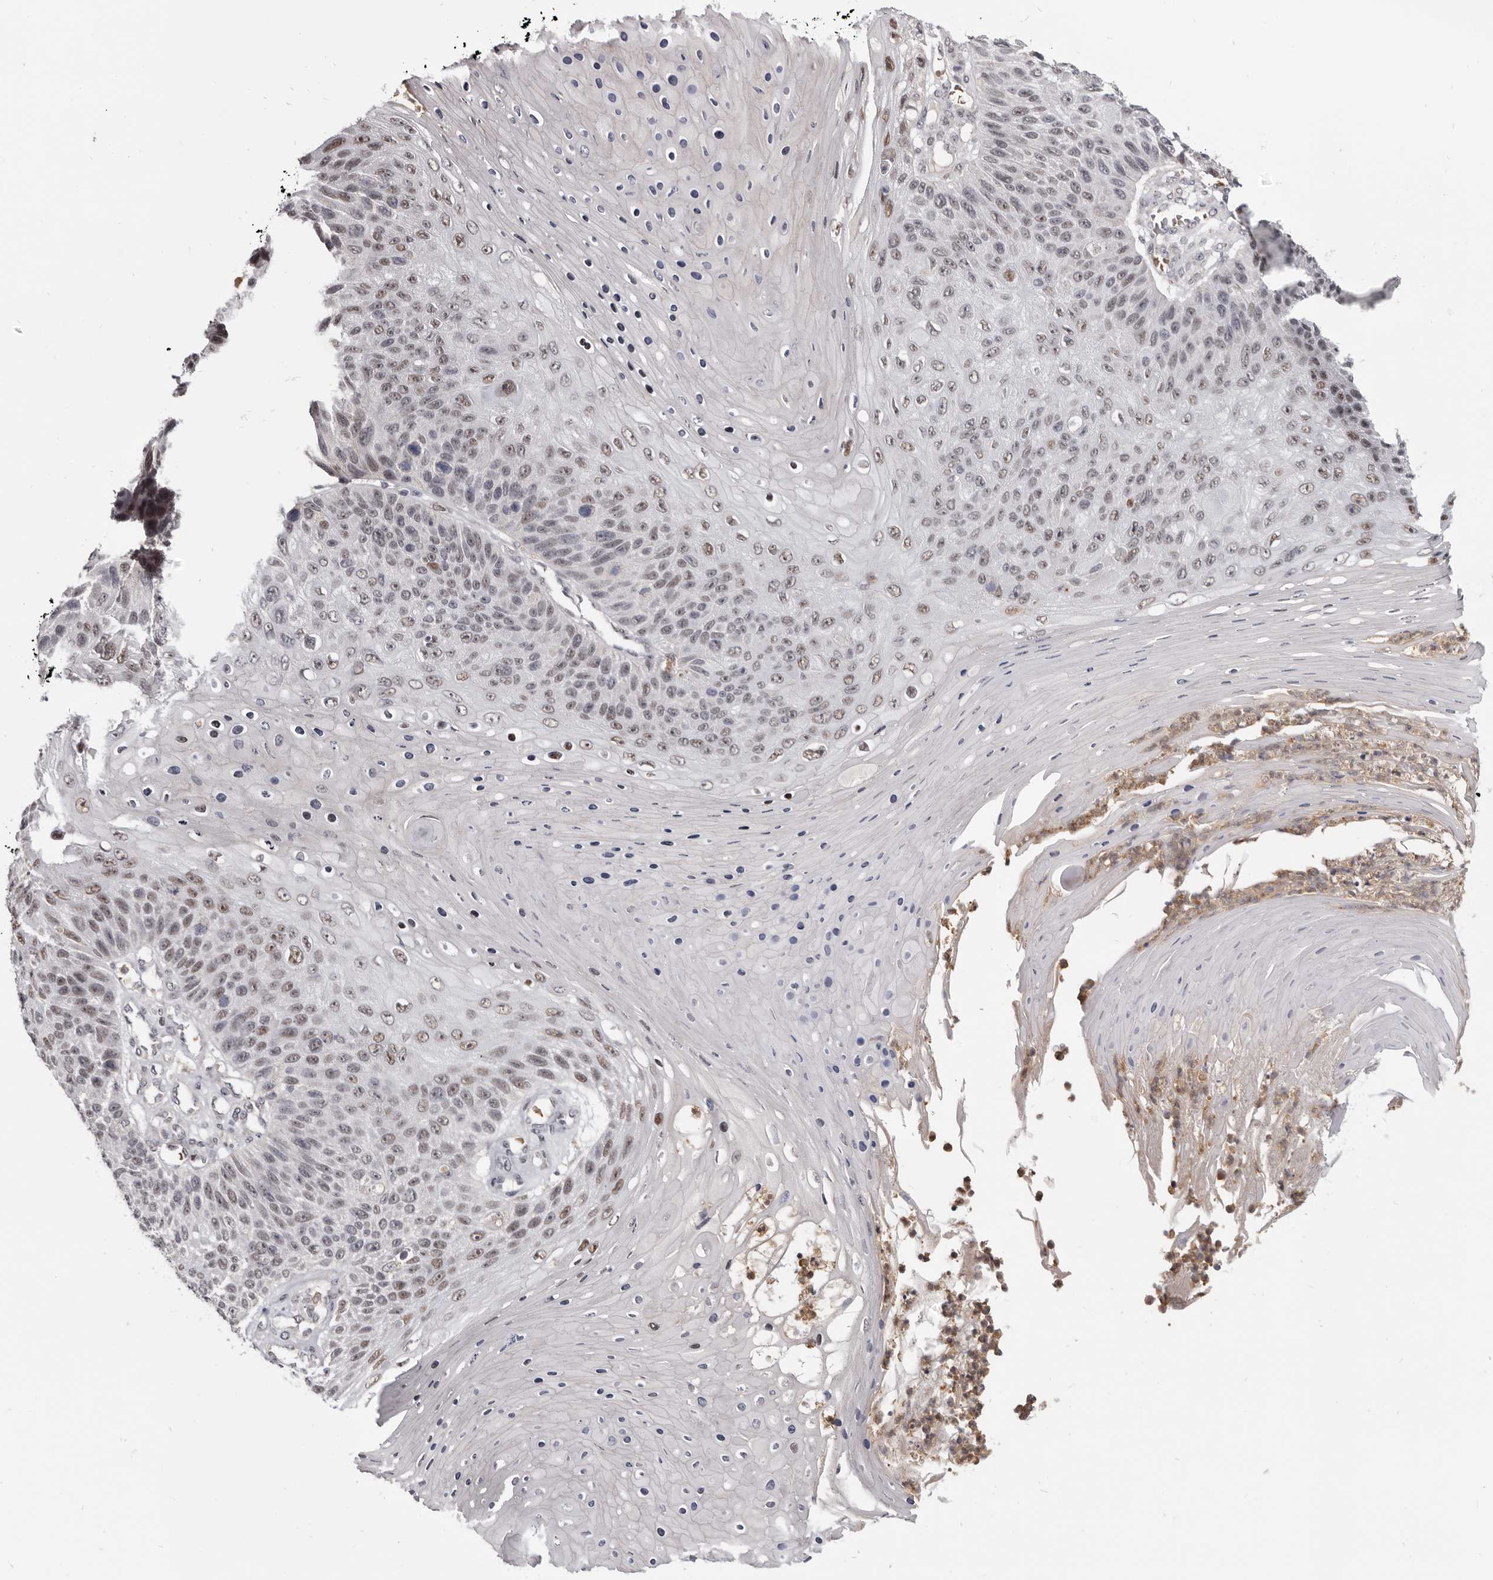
{"staining": {"intensity": "moderate", "quantity": "25%-75%", "location": "nuclear"}, "tissue": "skin cancer", "cell_type": "Tumor cells", "image_type": "cancer", "snomed": [{"axis": "morphology", "description": "Squamous cell carcinoma, NOS"}, {"axis": "topography", "description": "Skin"}], "caption": "High-magnification brightfield microscopy of squamous cell carcinoma (skin) stained with DAB (3,3'-diaminobenzidine) (brown) and counterstained with hematoxylin (blue). tumor cells exhibit moderate nuclear positivity is appreciated in approximately25%-75% of cells.", "gene": "CGN", "patient": {"sex": "female", "age": 88}}